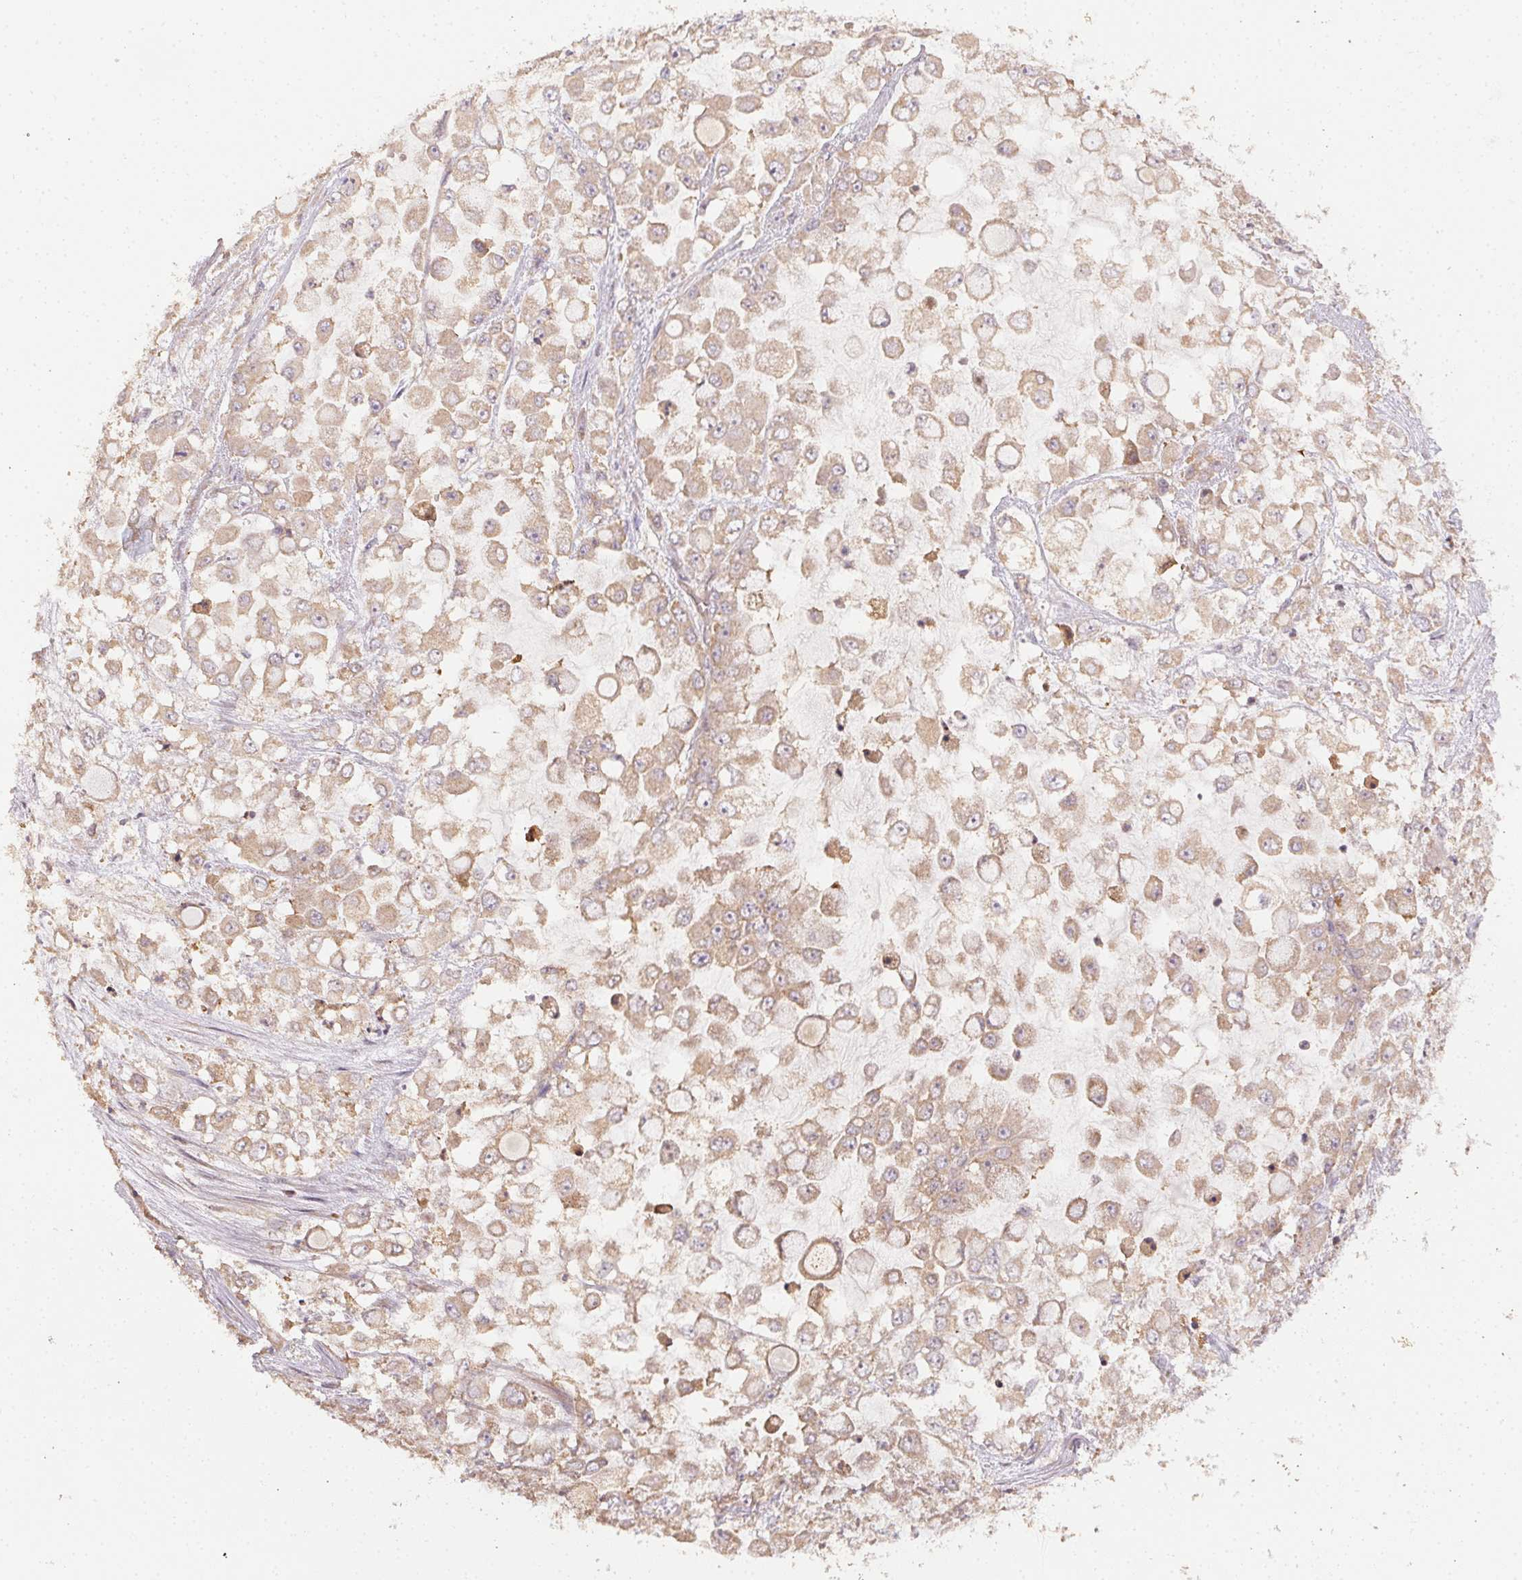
{"staining": {"intensity": "weak", "quantity": ">75%", "location": "cytoplasmic/membranous"}, "tissue": "stomach cancer", "cell_type": "Tumor cells", "image_type": "cancer", "snomed": [{"axis": "morphology", "description": "Adenocarcinoma, NOS"}, {"axis": "topography", "description": "Stomach"}], "caption": "Weak cytoplasmic/membranous staining is appreciated in about >75% of tumor cells in stomach cancer. (DAB (3,3'-diaminobenzidine) IHC, brown staining for protein, blue staining for nuclei).", "gene": "RALA", "patient": {"sex": "female", "age": 76}}